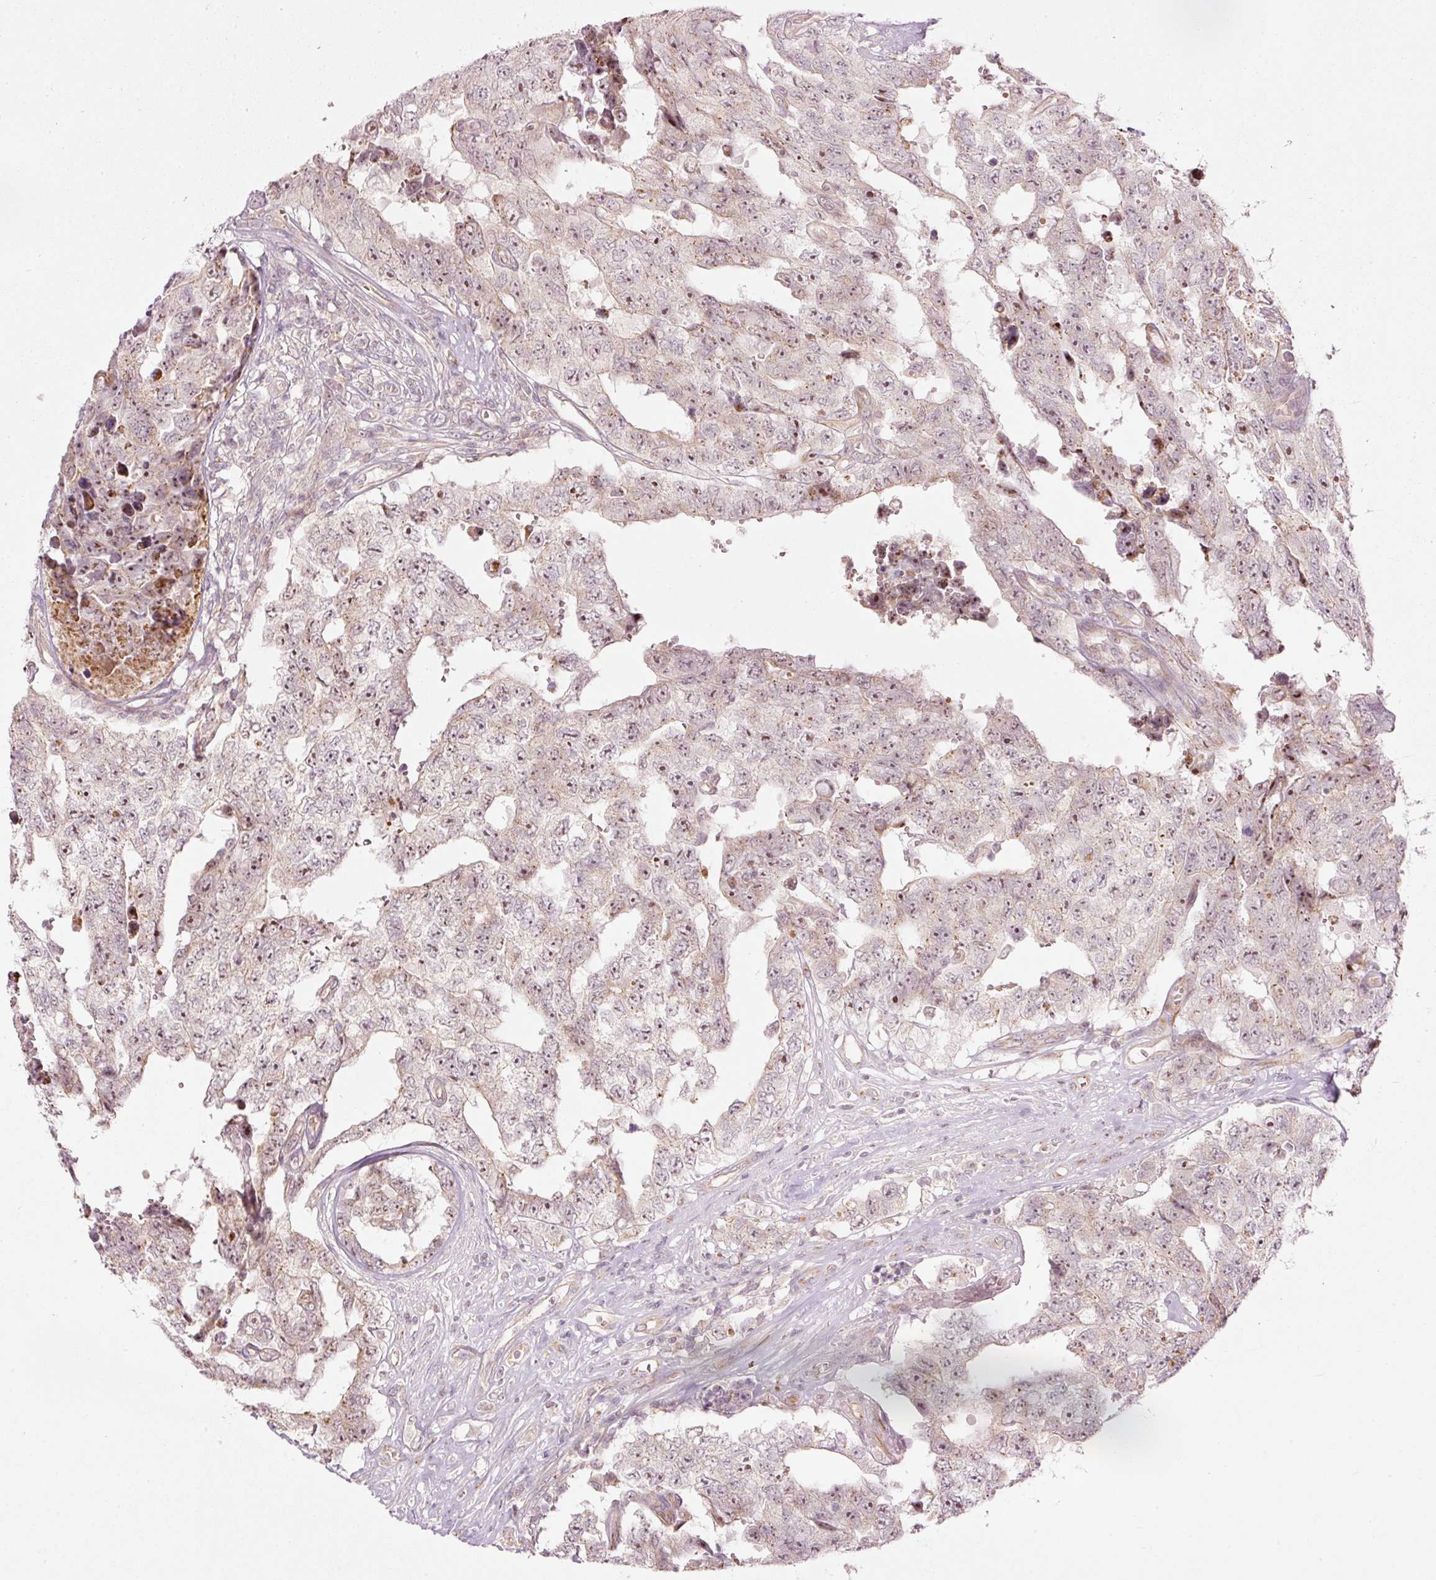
{"staining": {"intensity": "weak", "quantity": "25%-75%", "location": "nuclear"}, "tissue": "testis cancer", "cell_type": "Tumor cells", "image_type": "cancer", "snomed": [{"axis": "morphology", "description": "Normal tissue, NOS"}, {"axis": "morphology", "description": "Carcinoma, Embryonal, NOS"}, {"axis": "topography", "description": "Testis"}, {"axis": "topography", "description": "Epididymis"}], "caption": "DAB (3,3'-diaminobenzidine) immunohistochemical staining of human testis cancer demonstrates weak nuclear protein staining in about 25%-75% of tumor cells.", "gene": "CDC20B", "patient": {"sex": "male", "age": 25}}